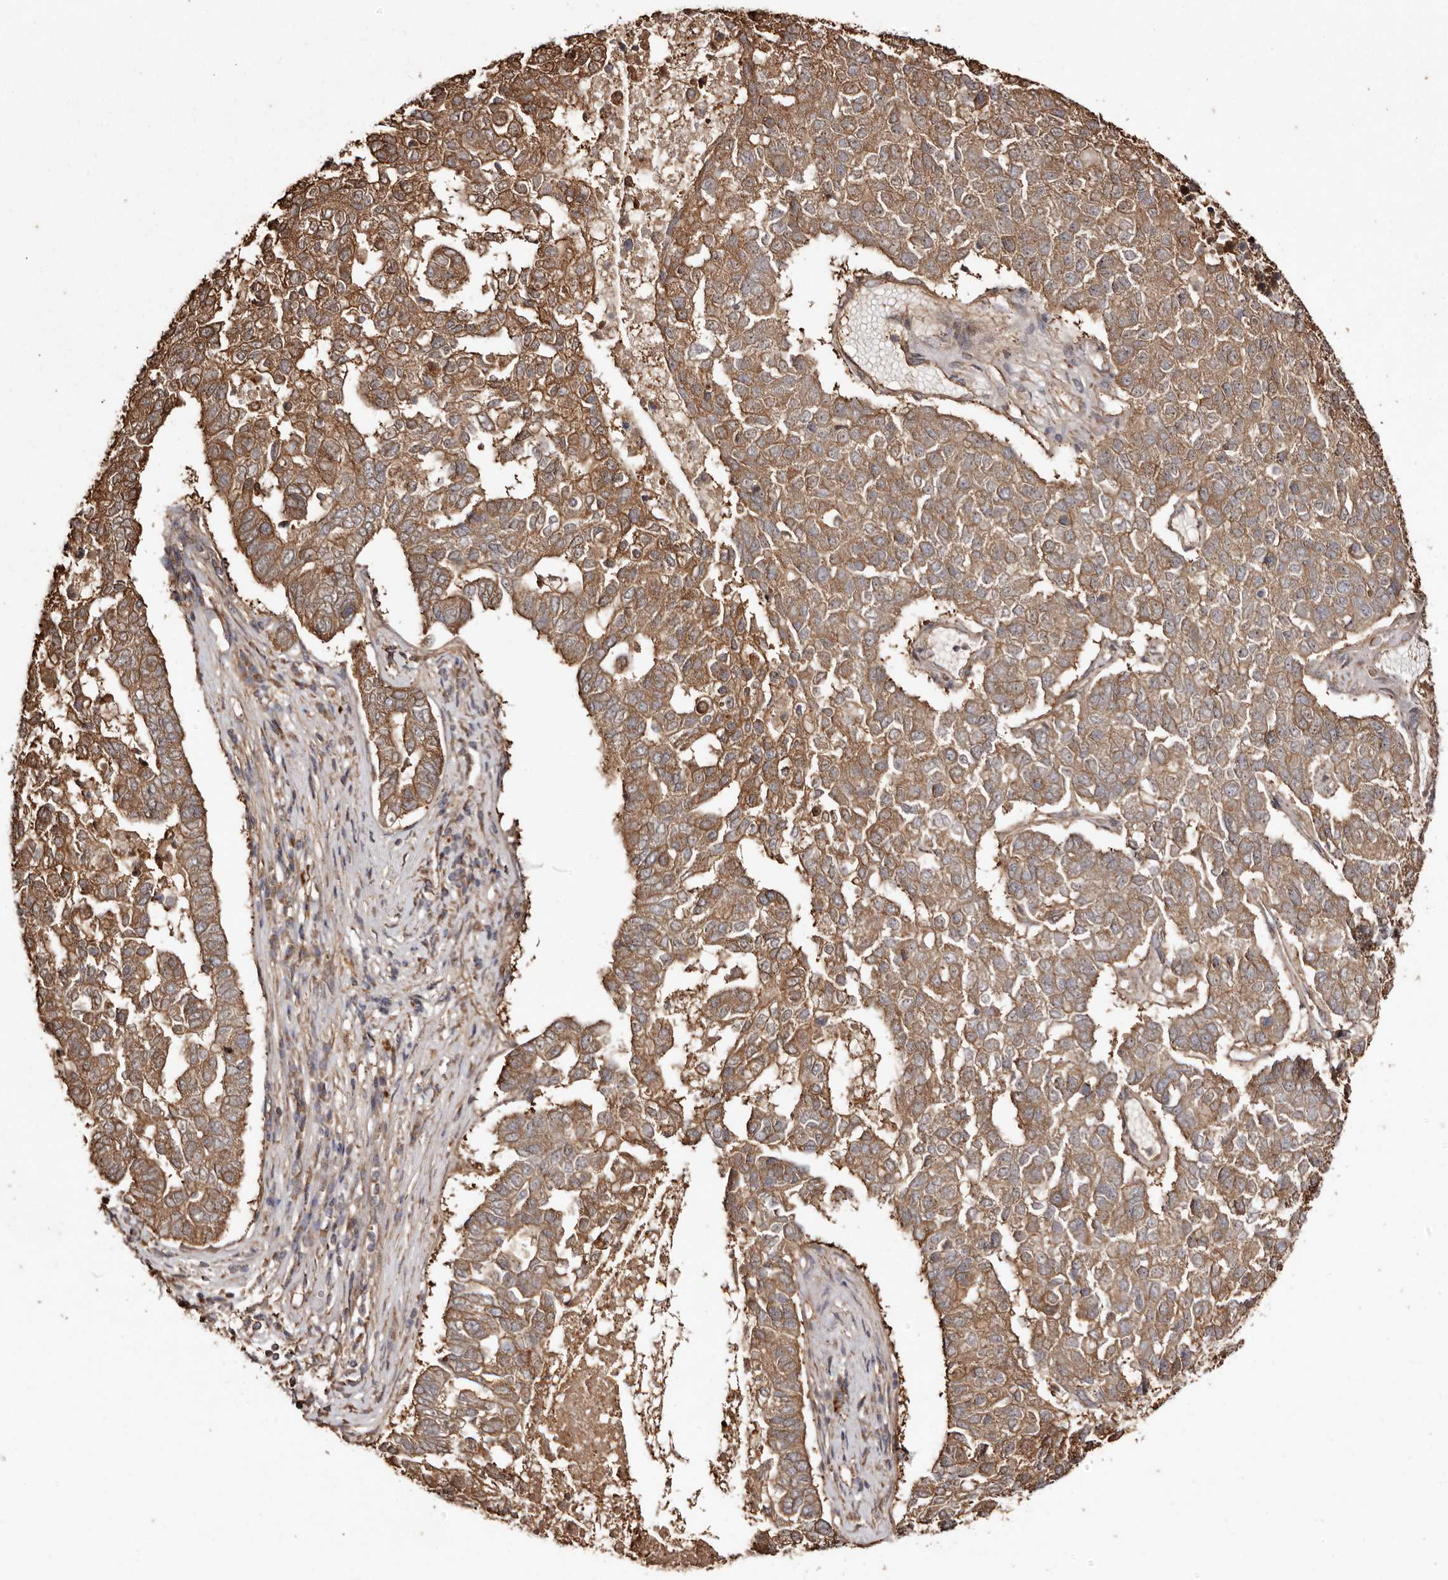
{"staining": {"intensity": "moderate", "quantity": ">75%", "location": "cytoplasmic/membranous"}, "tissue": "pancreatic cancer", "cell_type": "Tumor cells", "image_type": "cancer", "snomed": [{"axis": "morphology", "description": "Adenocarcinoma, NOS"}, {"axis": "topography", "description": "Pancreas"}], "caption": "IHC image of neoplastic tissue: human pancreatic cancer stained using immunohistochemistry reveals medium levels of moderate protein expression localized specifically in the cytoplasmic/membranous of tumor cells, appearing as a cytoplasmic/membranous brown color.", "gene": "MACC1", "patient": {"sex": "female", "age": 61}}